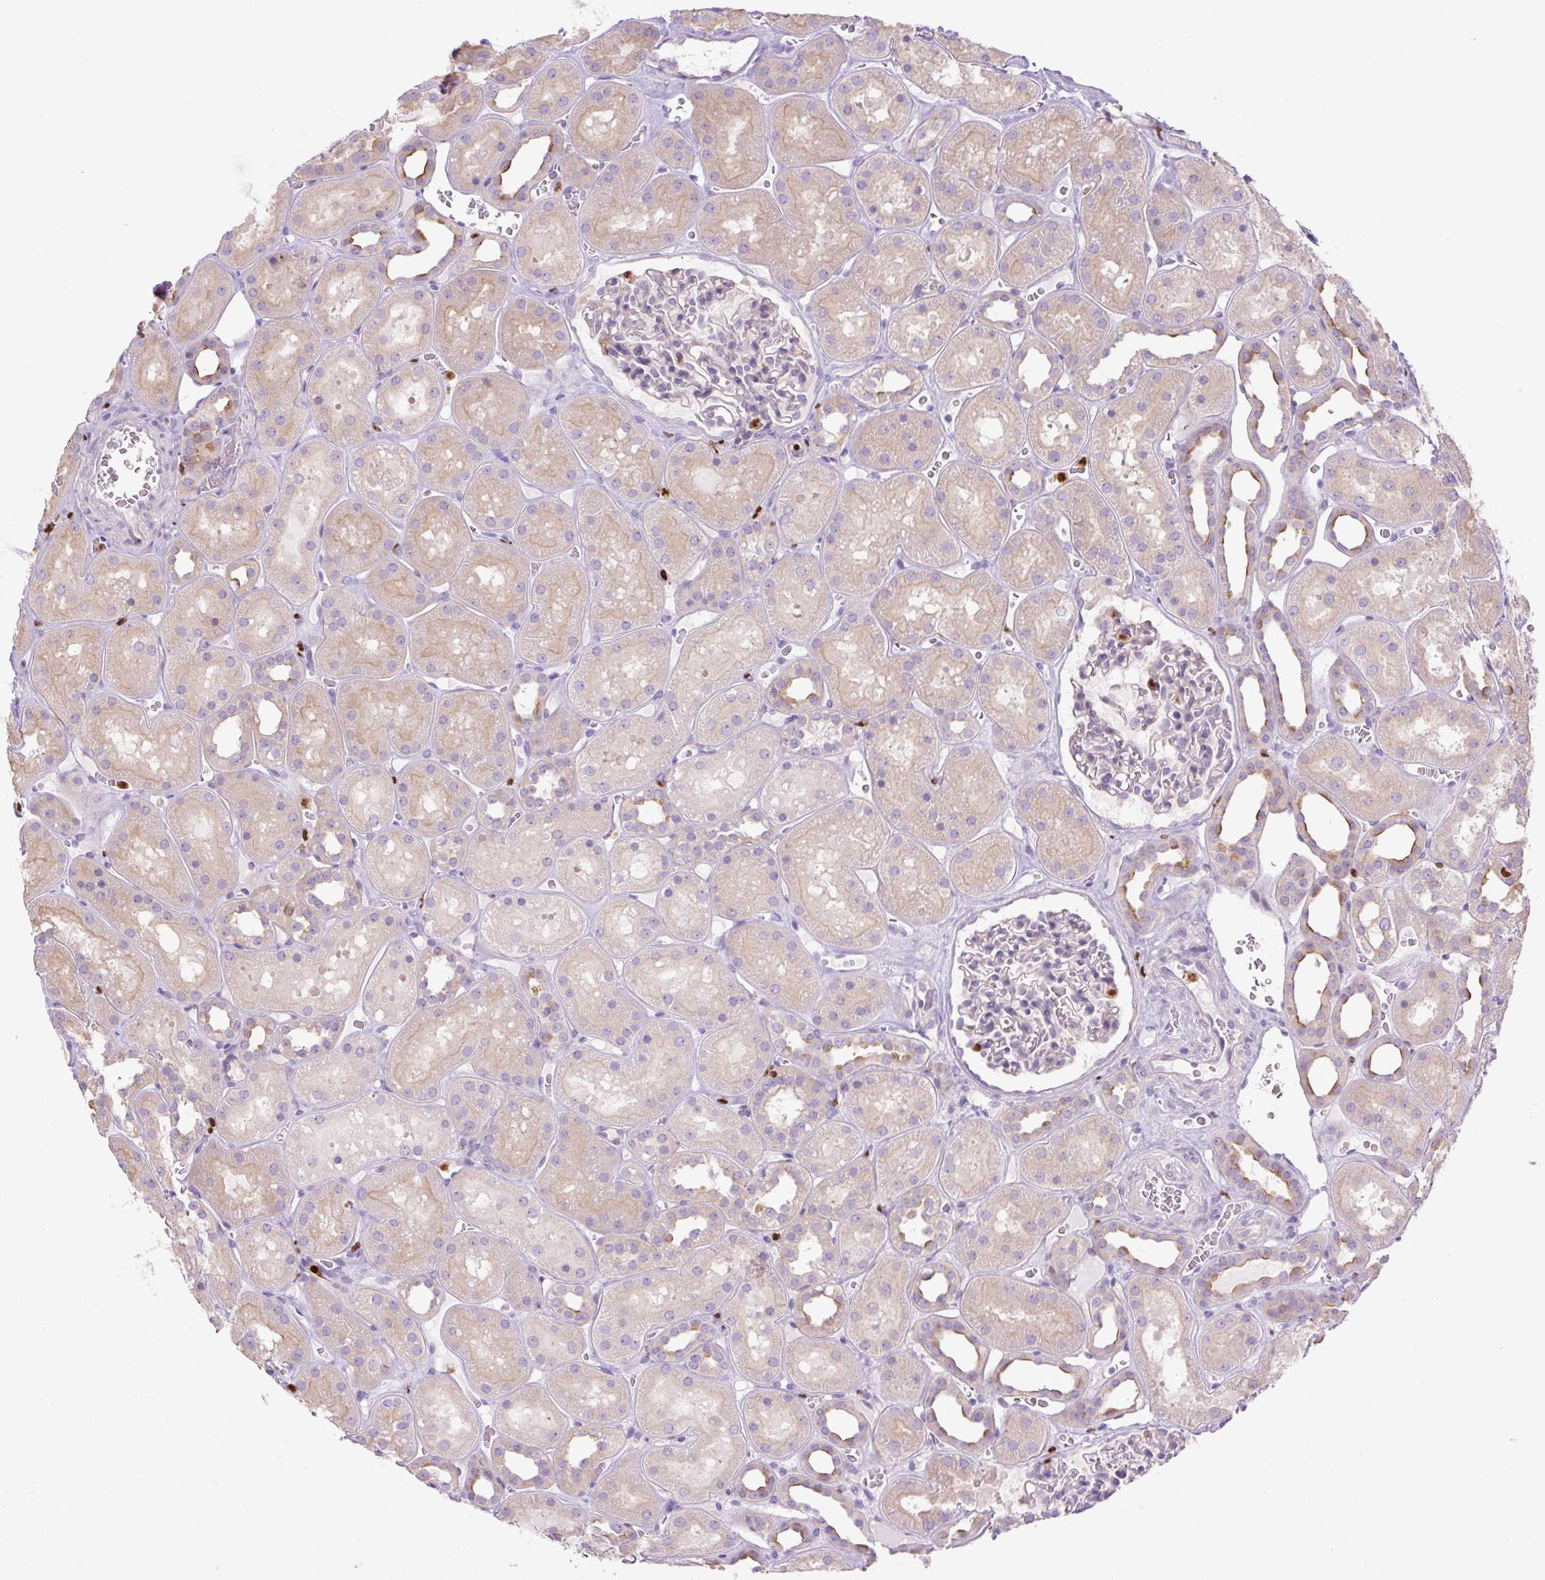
{"staining": {"intensity": "negative", "quantity": "none", "location": "none"}, "tissue": "kidney", "cell_type": "Cells in glomeruli", "image_type": "normal", "snomed": [{"axis": "morphology", "description": "Normal tissue, NOS"}, {"axis": "topography", "description": "Kidney"}], "caption": "Benign kidney was stained to show a protein in brown. There is no significant positivity in cells in glomeruli. The staining was performed using DAB to visualize the protein expression in brown, while the nuclei were stained in blue with hematoxylin (Magnification: 20x).", "gene": "SPI1", "patient": {"sex": "female", "age": 41}}